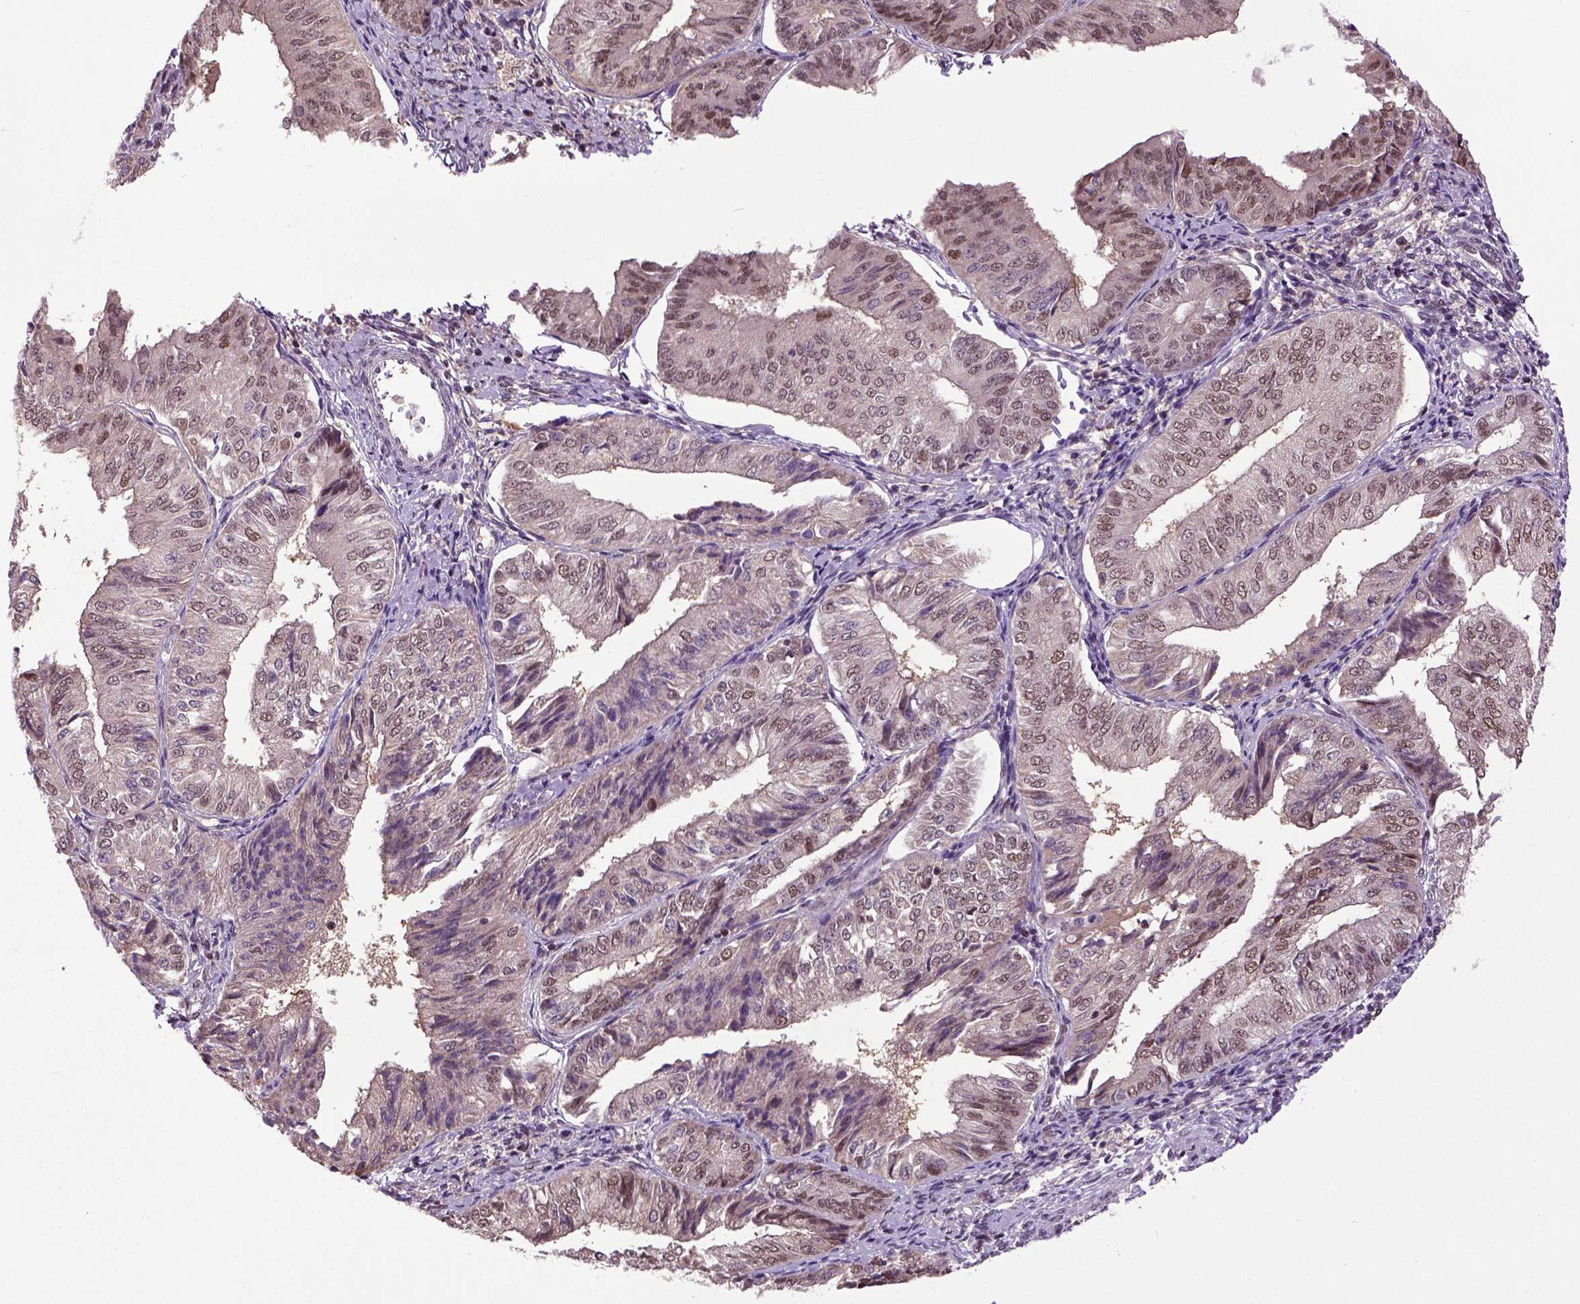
{"staining": {"intensity": "moderate", "quantity": "<25%", "location": "nuclear"}, "tissue": "endometrial cancer", "cell_type": "Tumor cells", "image_type": "cancer", "snomed": [{"axis": "morphology", "description": "Adenocarcinoma, NOS"}, {"axis": "topography", "description": "Endometrium"}], "caption": "Moderate nuclear protein expression is seen in approximately <25% of tumor cells in endometrial cancer (adenocarcinoma). (DAB (3,3'-diaminobenzidine) IHC with brightfield microscopy, high magnification).", "gene": "UBA3", "patient": {"sex": "female", "age": 58}}